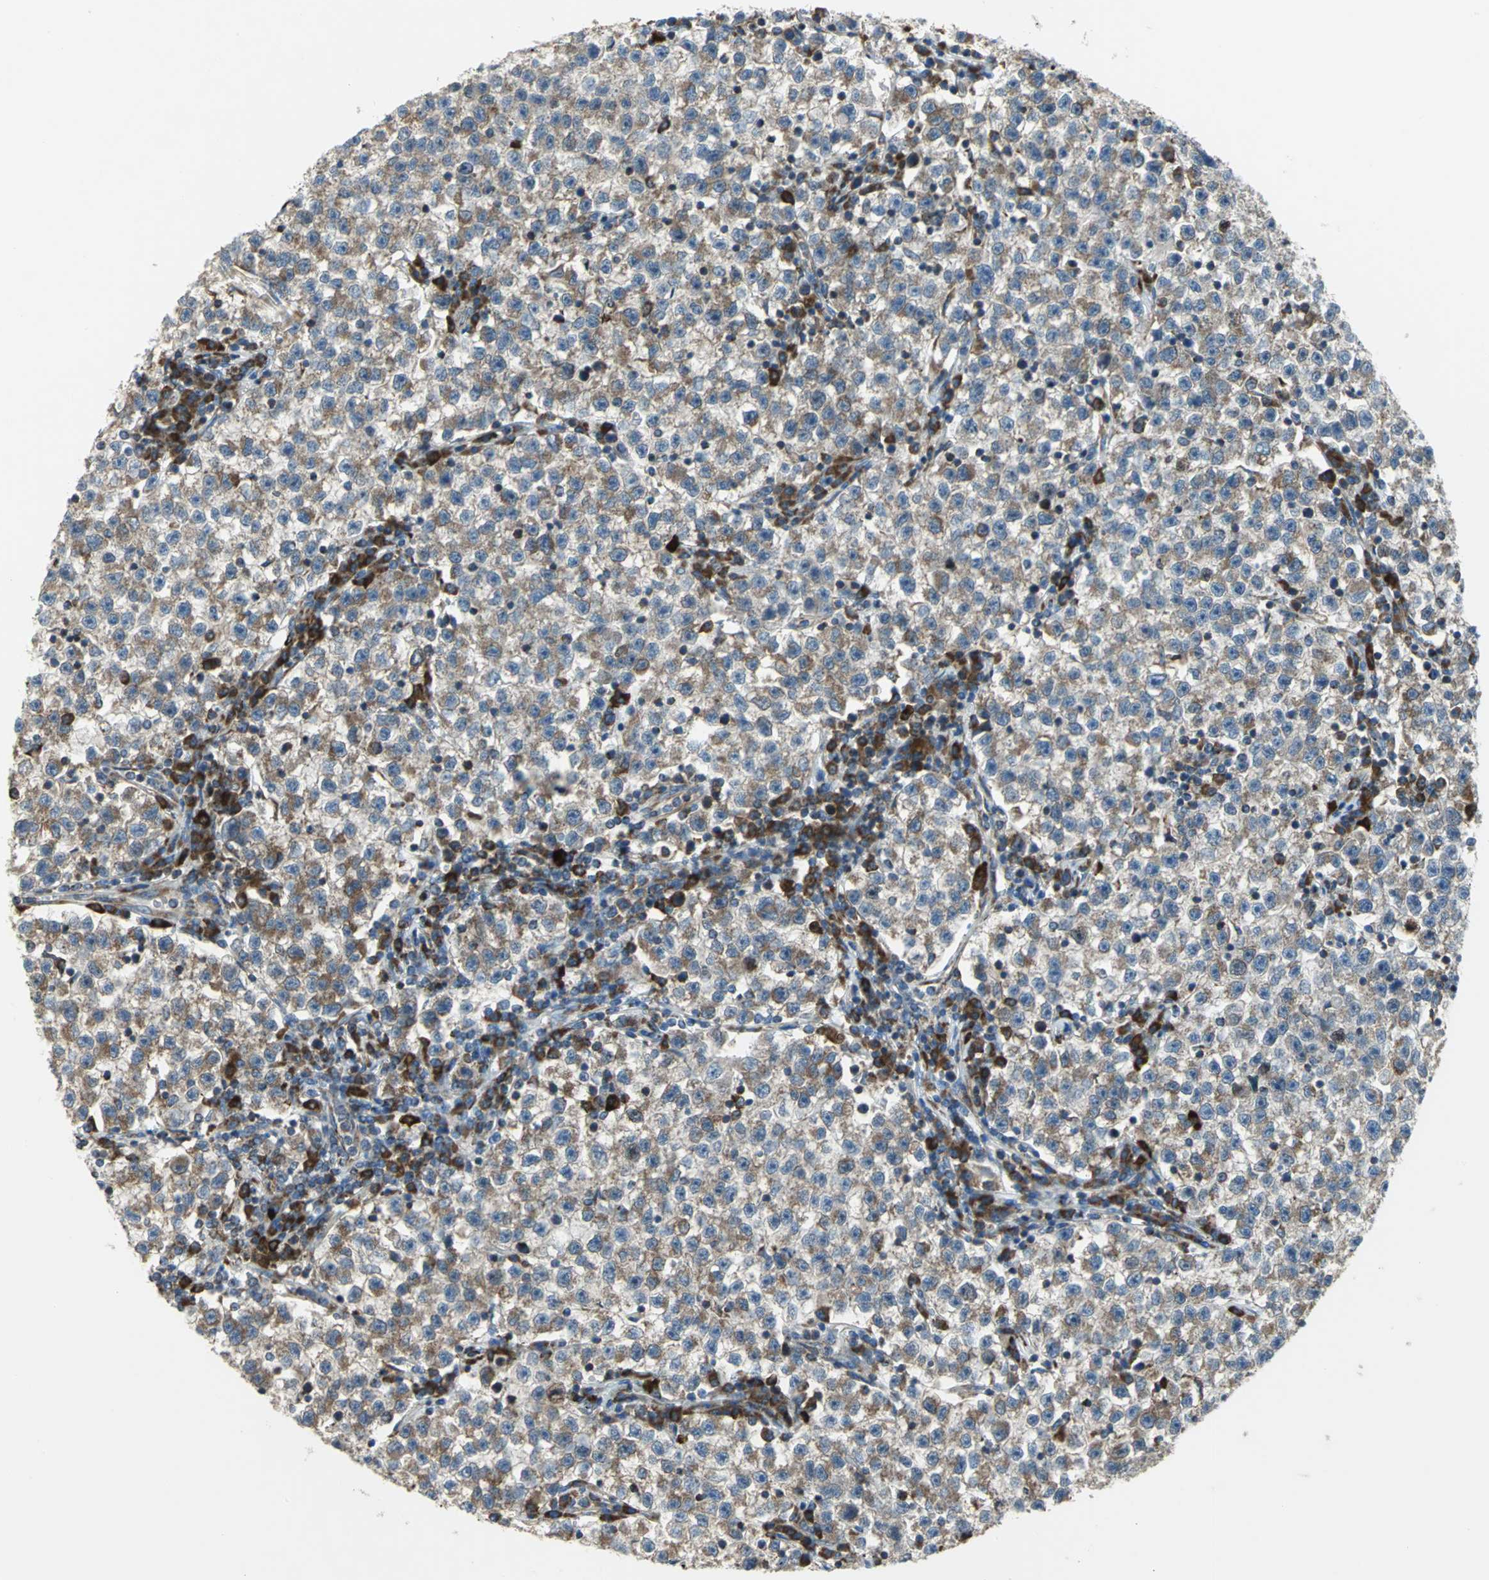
{"staining": {"intensity": "moderate", "quantity": ">75%", "location": "cytoplasmic/membranous"}, "tissue": "testis cancer", "cell_type": "Tumor cells", "image_type": "cancer", "snomed": [{"axis": "morphology", "description": "Seminoma, NOS"}, {"axis": "topography", "description": "Testis"}], "caption": "Protein staining shows moderate cytoplasmic/membranous expression in about >75% of tumor cells in testis seminoma.", "gene": "TULP4", "patient": {"sex": "male", "age": 22}}